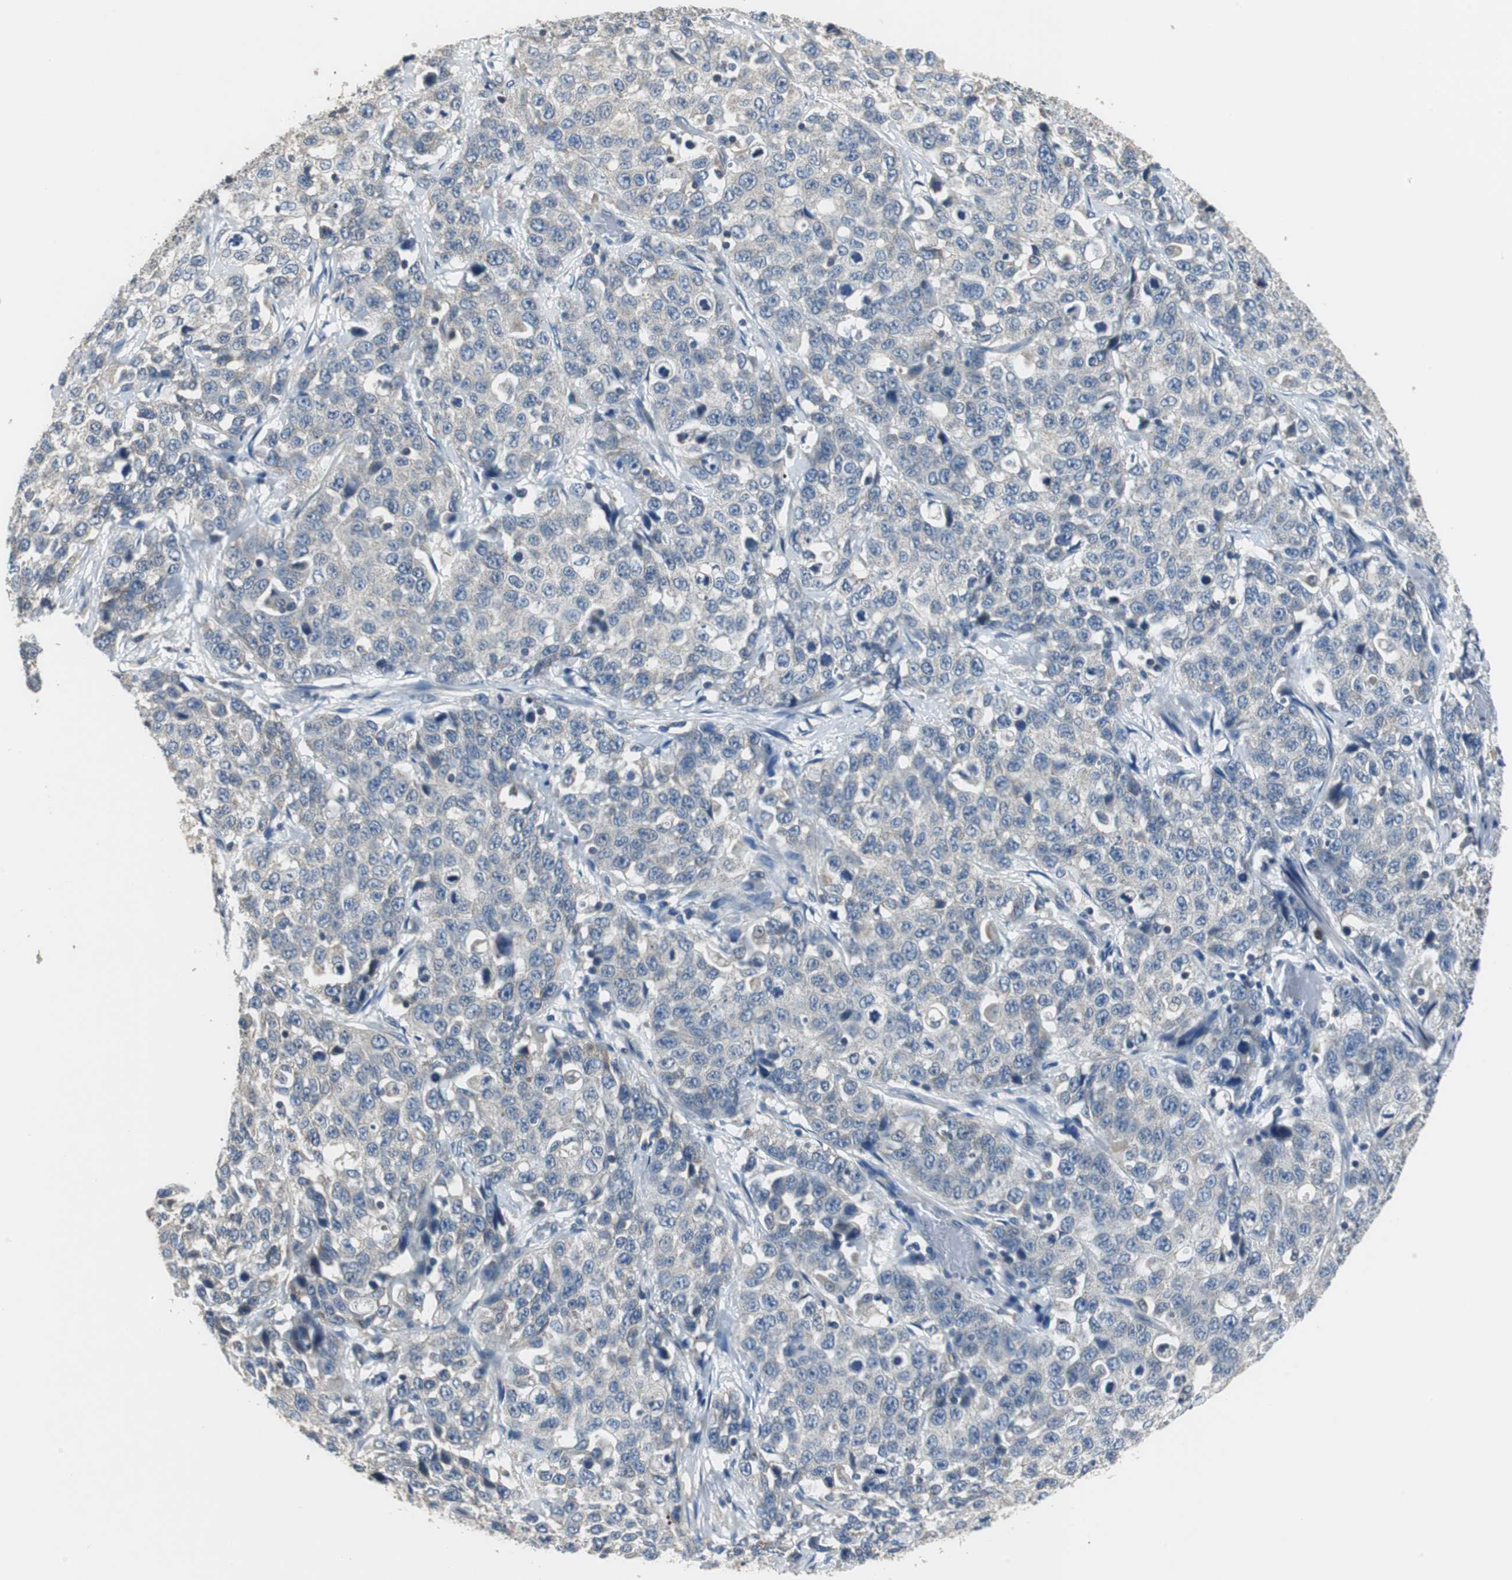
{"staining": {"intensity": "negative", "quantity": "none", "location": "none"}, "tissue": "stomach cancer", "cell_type": "Tumor cells", "image_type": "cancer", "snomed": [{"axis": "morphology", "description": "Normal tissue, NOS"}, {"axis": "morphology", "description": "Adenocarcinoma, NOS"}, {"axis": "topography", "description": "Stomach"}], "caption": "A photomicrograph of human stomach adenocarcinoma is negative for staining in tumor cells.", "gene": "MTIF2", "patient": {"sex": "male", "age": 48}}